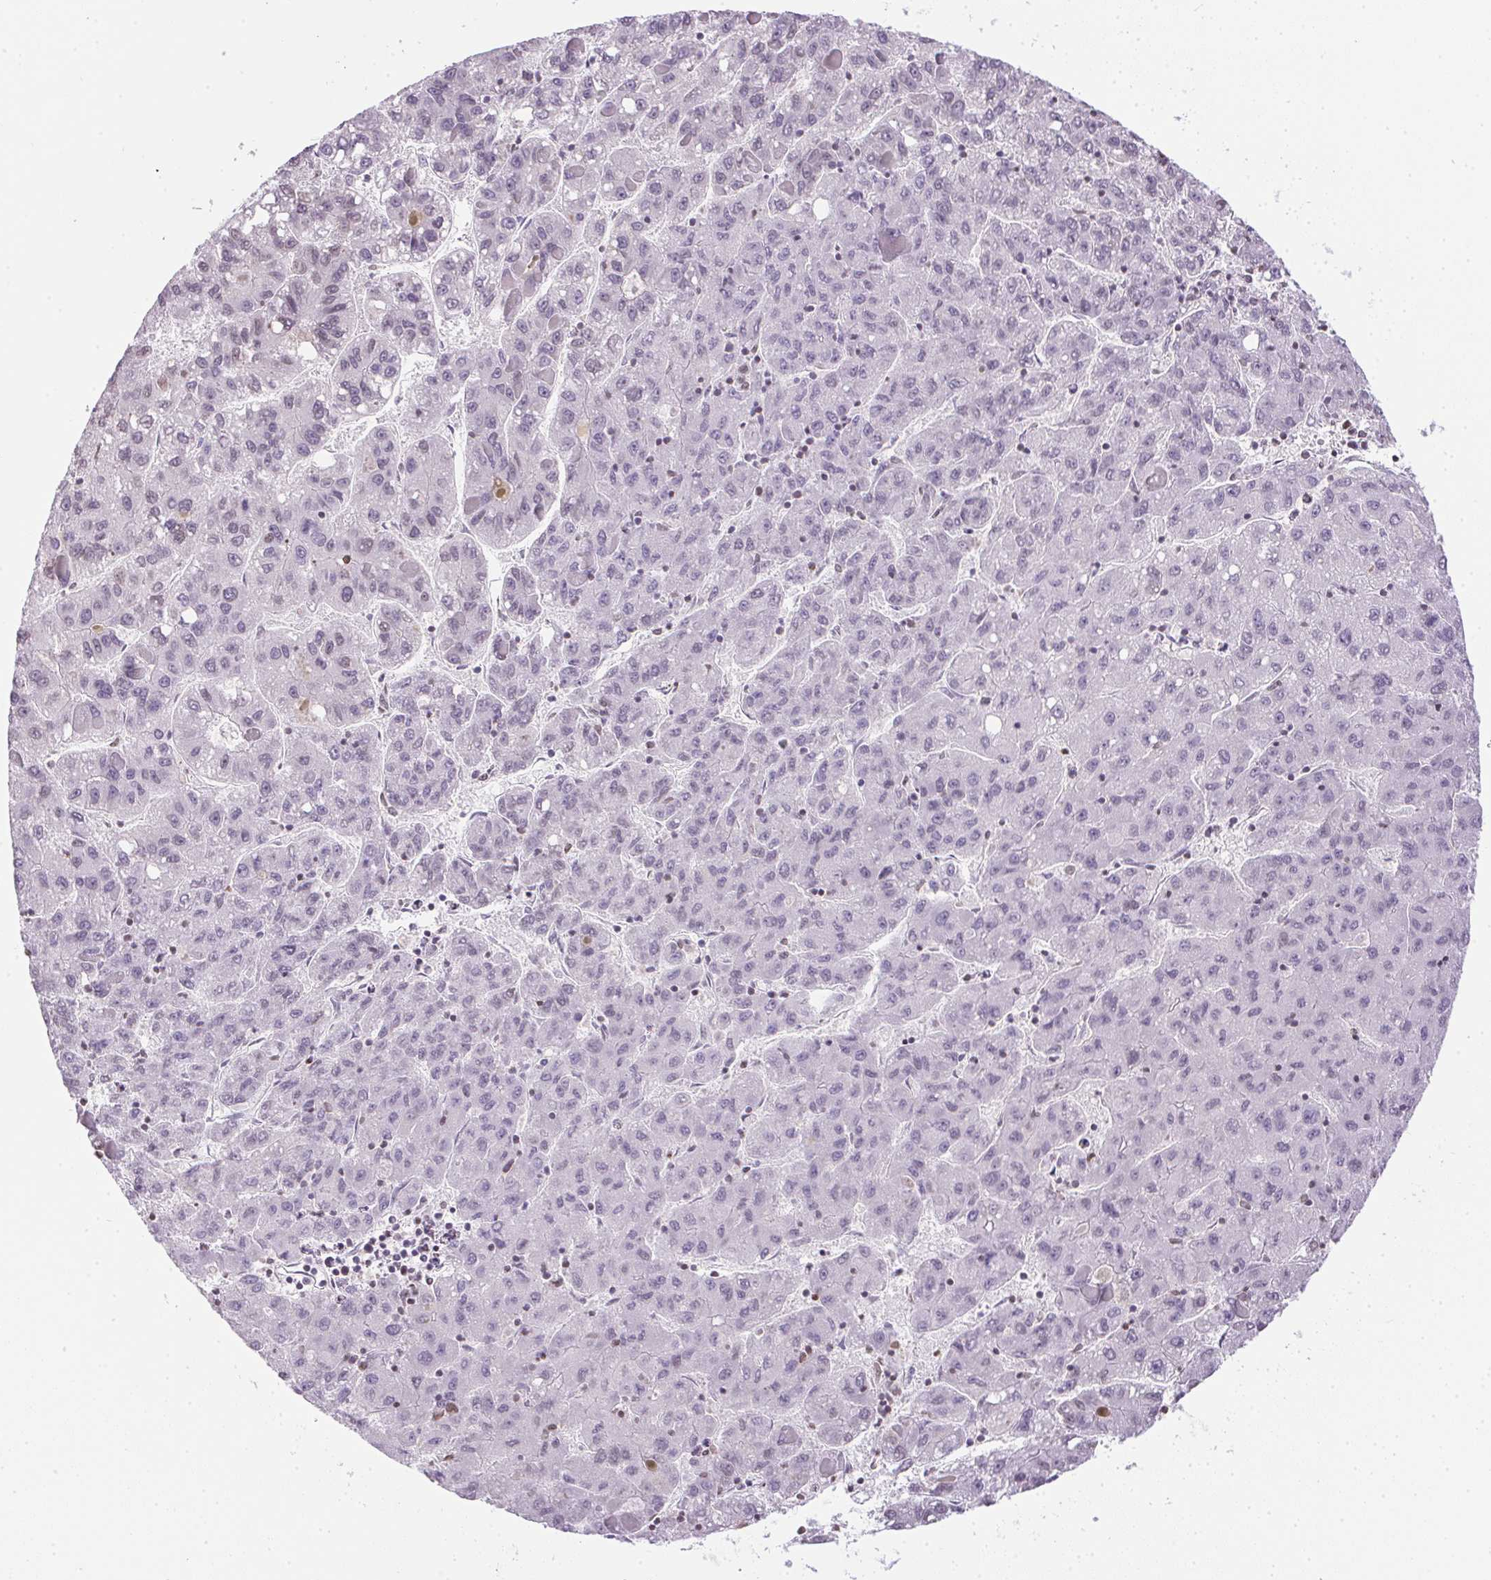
{"staining": {"intensity": "negative", "quantity": "none", "location": "none"}, "tissue": "liver cancer", "cell_type": "Tumor cells", "image_type": "cancer", "snomed": [{"axis": "morphology", "description": "Carcinoma, Hepatocellular, NOS"}, {"axis": "topography", "description": "Liver"}], "caption": "DAB (3,3'-diaminobenzidine) immunohistochemical staining of liver cancer demonstrates no significant expression in tumor cells.", "gene": "PRL", "patient": {"sex": "female", "age": 82}}